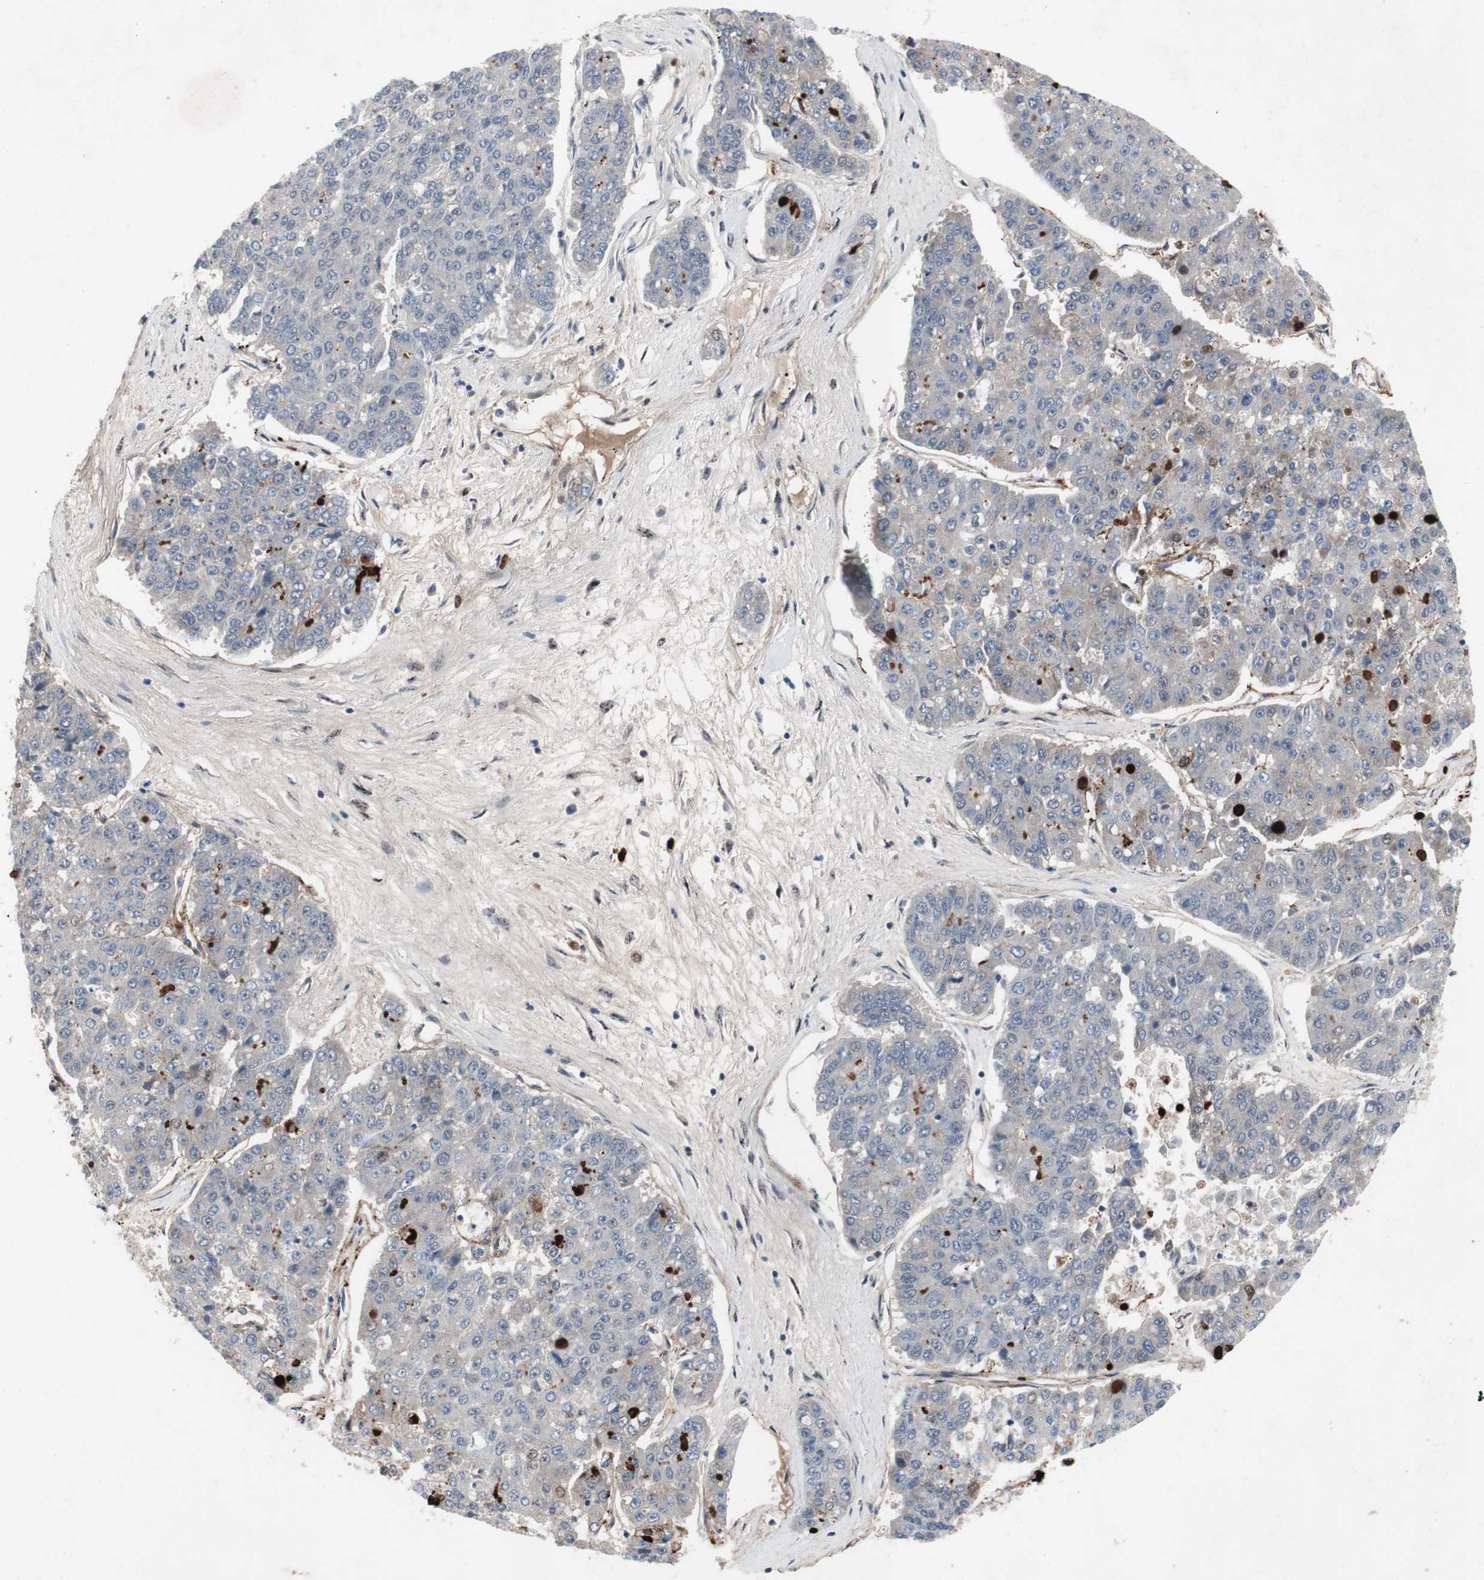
{"staining": {"intensity": "strong", "quantity": "<25%", "location": "nuclear"}, "tissue": "pancreatic cancer", "cell_type": "Tumor cells", "image_type": "cancer", "snomed": [{"axis": "morphology", "description": "Adenocarcinoma, NOS"}, {"axis": "topography", "description": "Pancreas"}], "caption": "The micrograph displays a brown stain indicating the presence of a protein in the nuclear of tumor cells in pancreatic cancer.", "gene": "SOX7", "patient": {"sex": "male", "age": 50}}